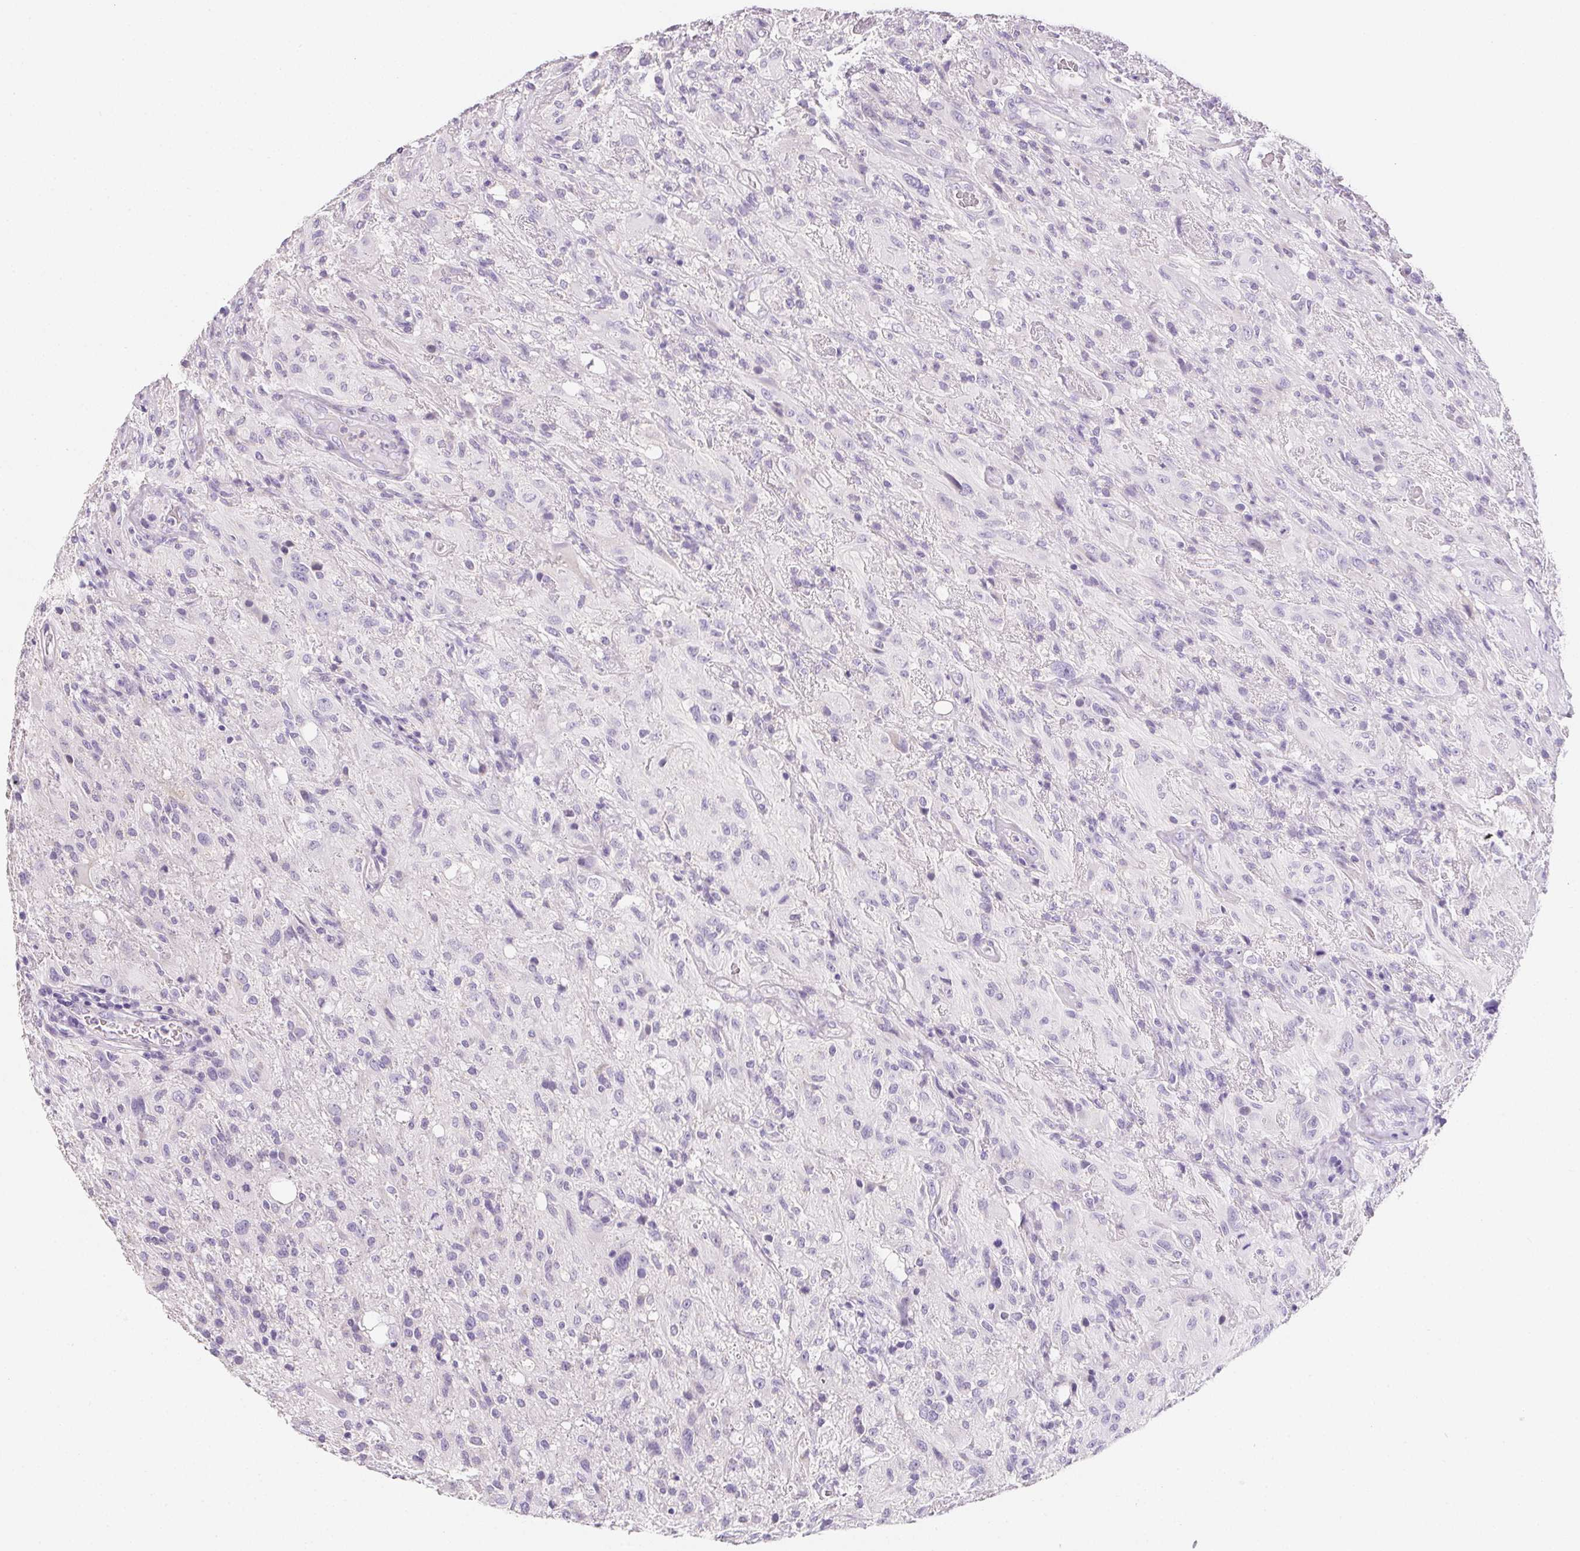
{"staining": {"intensity": "negative", "quantity": "none", "location": "none"}, "tissue": "glioma", "cell_type": "Tumor cells", "image_type": "cancer", "snomed": [{"axis": "morphology", "description": "Glioma, malignant, High grade"}, {"axis": "topography", "description": "Brain"}], "caption": "Immunohistochemical staining of human malignant glioma (high-grade) exhibits no significant positivity in tumor cells.", "gene": "AQP5", "patient": {"sex": "male", "age": 46}}